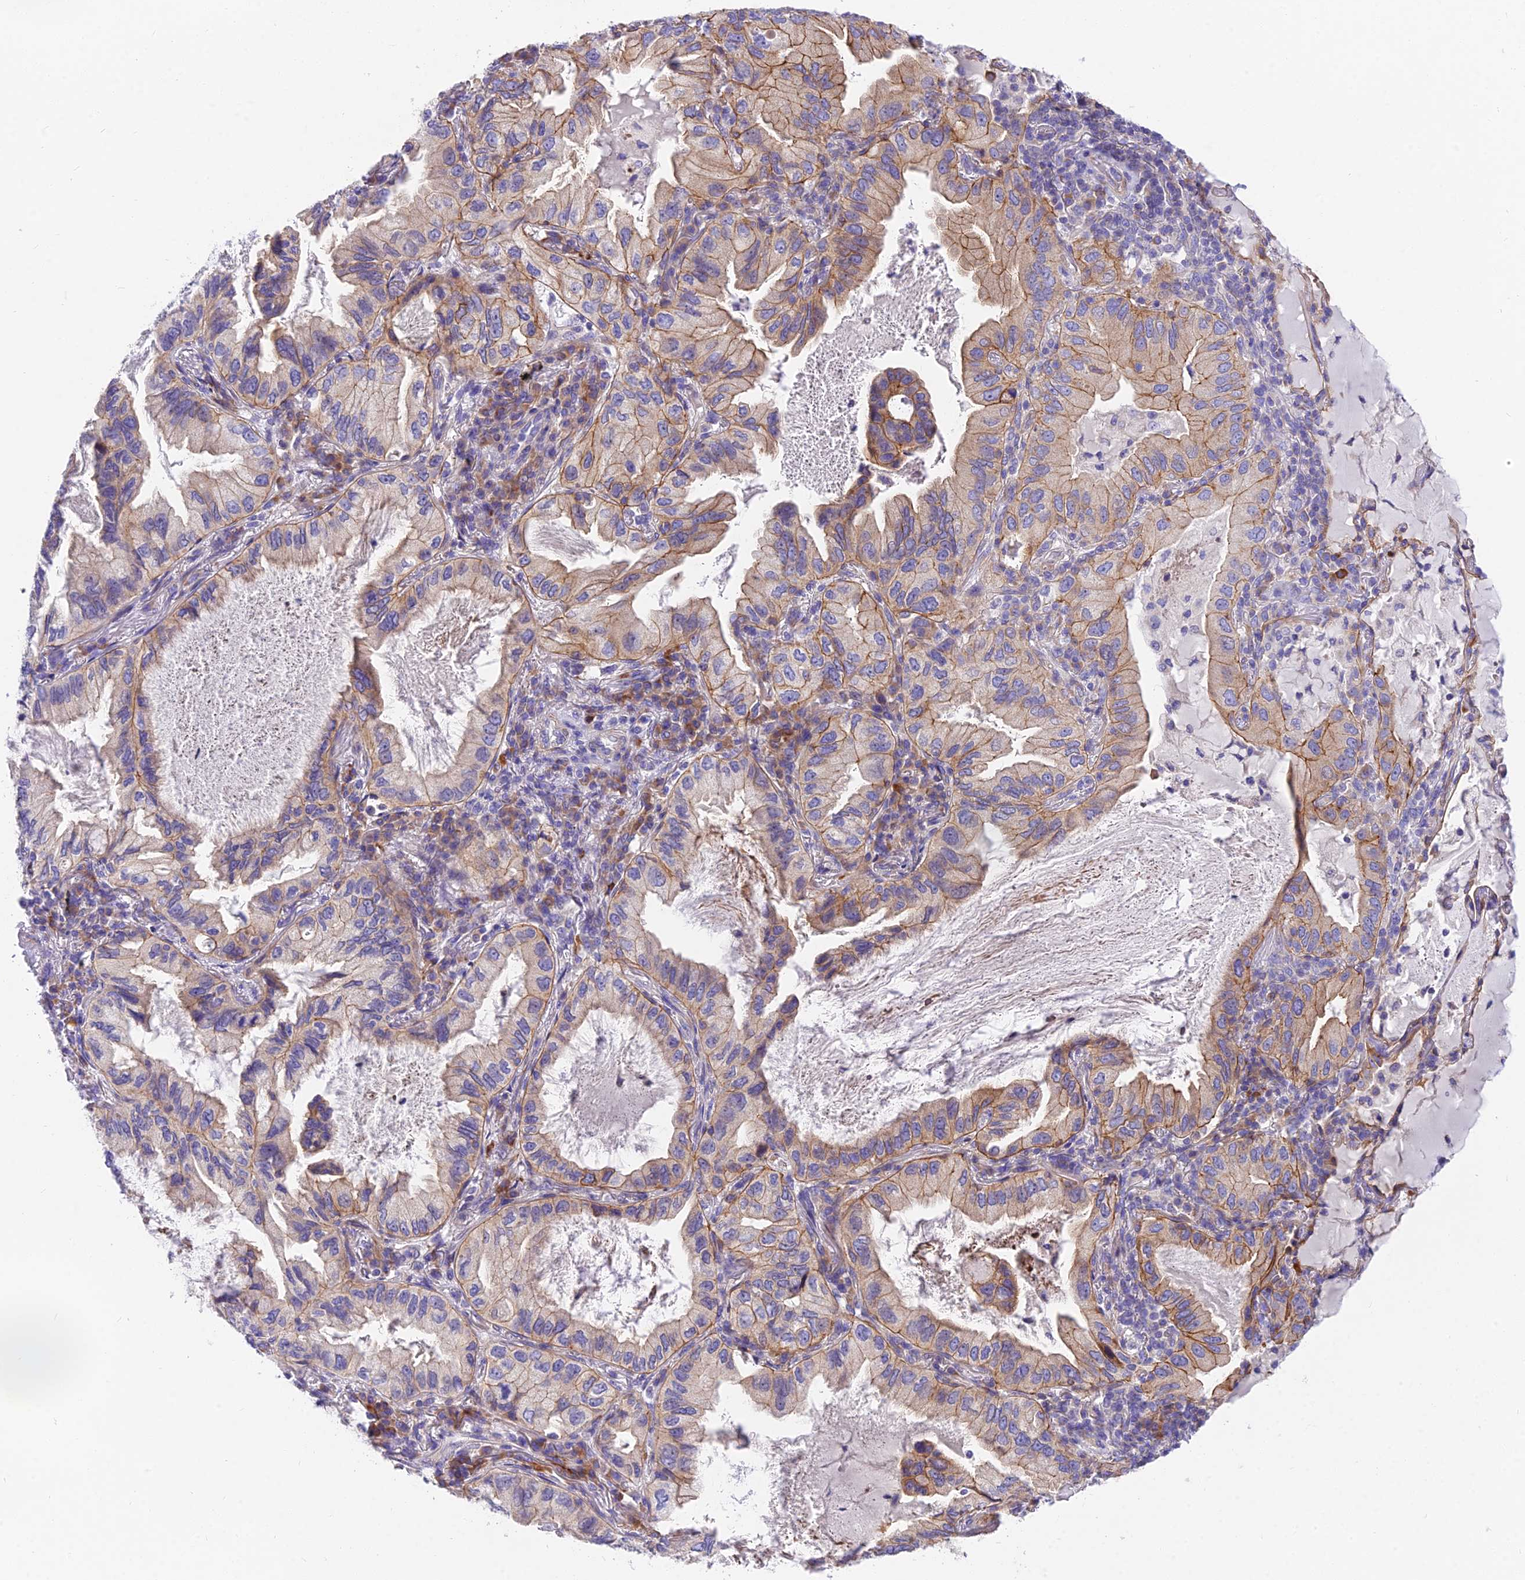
{"staining": {"intensity": "moderate", "quantity": "25%-75%", "location": "cytoplasmic/membranous"}, "tissue": "lung cancer", "cell_type": "Tumor cells", "image_type": "cancer", "snomed": [{"axis": "morphology", "description": "Adenocarcinoma, NOS"}, {"axis": "topography", "description": "Lung"}], "caption": "The photomicrograph exhibits immunohistochemical staining of lung cancer (adenocarcinoma). There is moderate cytoplasmic/membranous staining is present in approximately 25%-75% of tumor cells.", "gene": "MVB12A", "patient": {"sex": "female", "age": 69}}